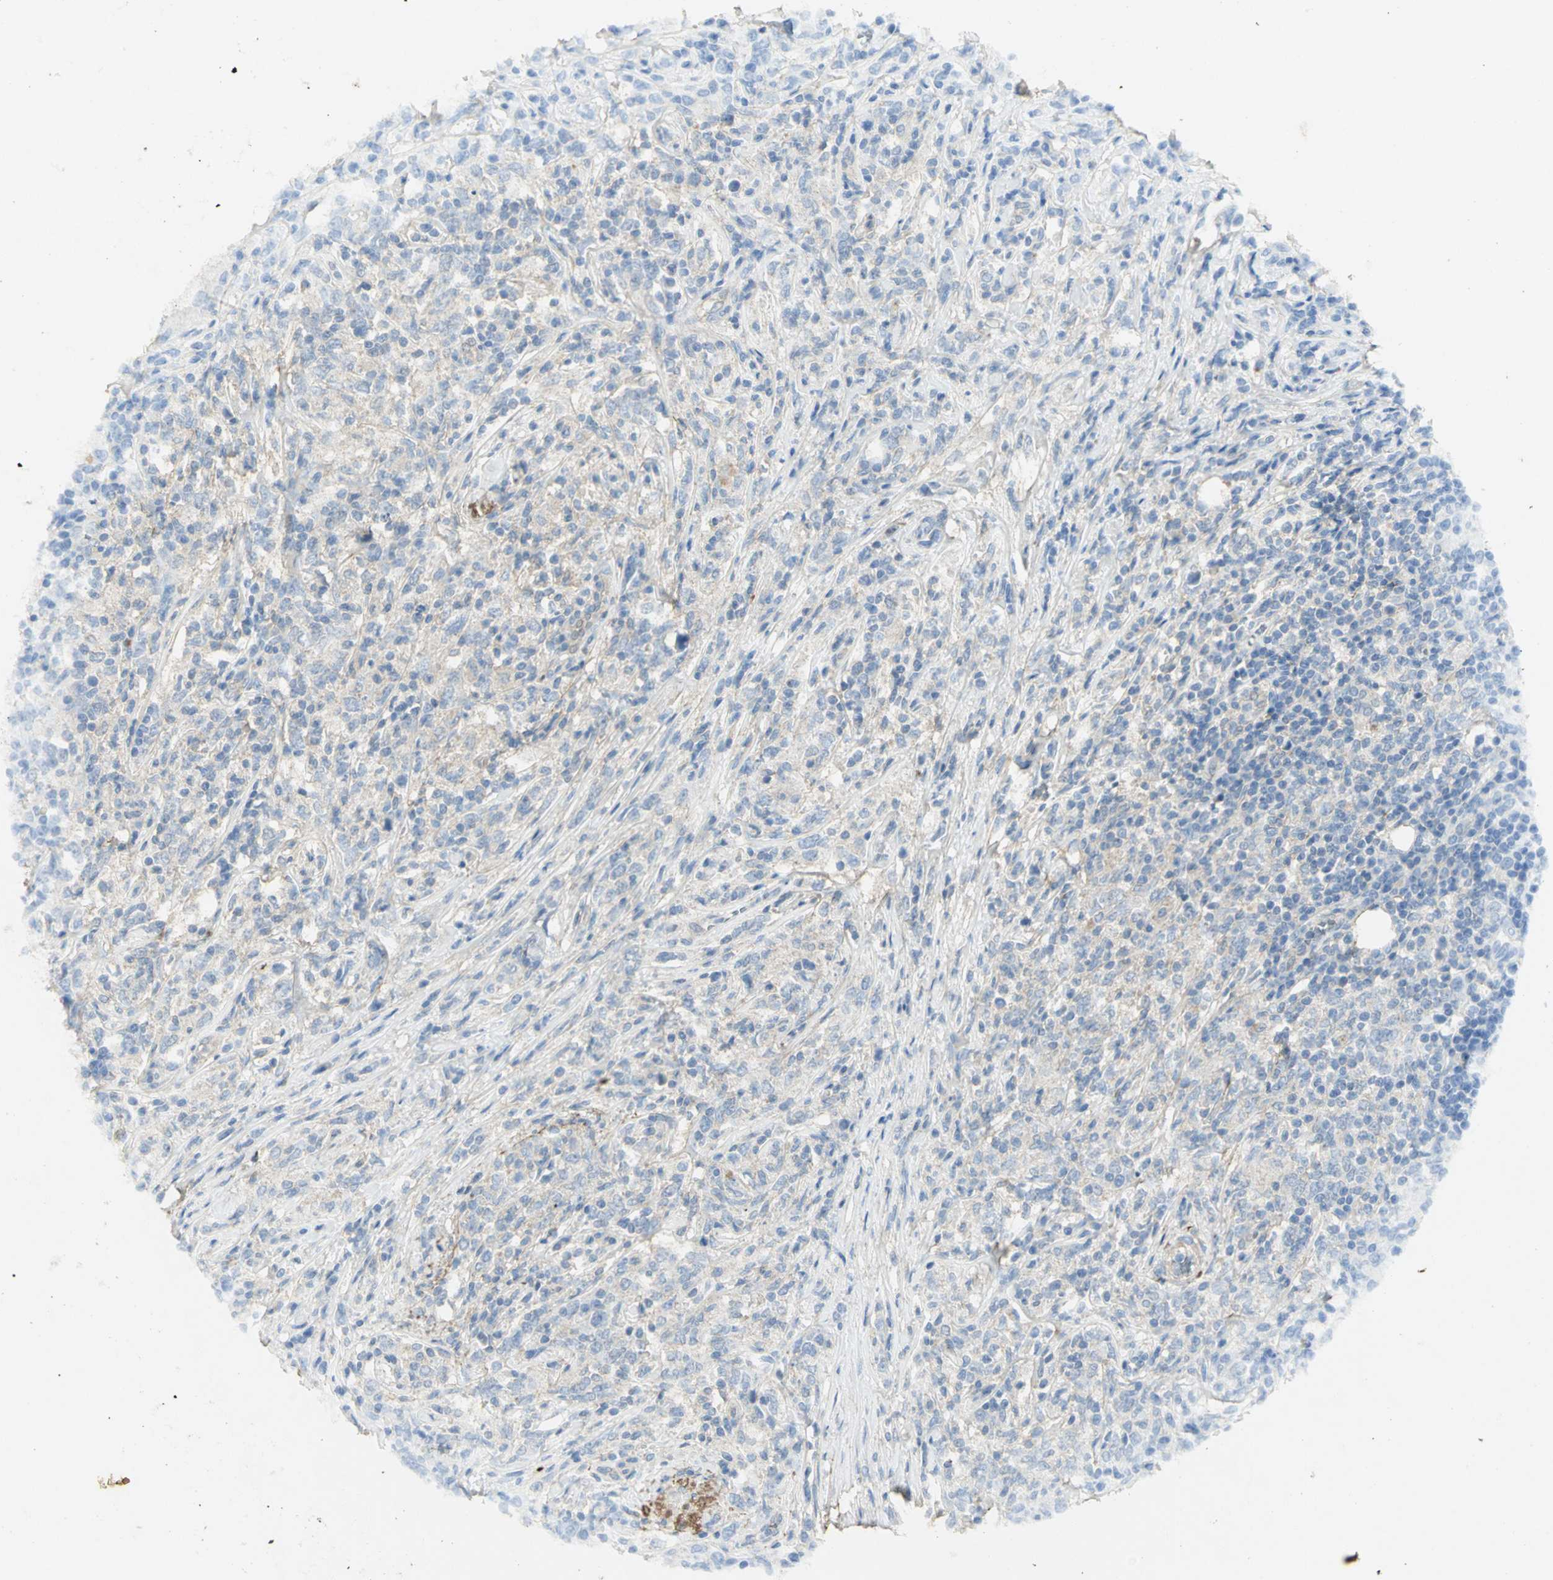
{"staining": {"intensity": "weak", "quantity": "<25%", "location": "cytoplasmic/membranous"}, "tissue": "lymphoma", "cell_type": "Tumor cells", "image_type": "cancer", "snomed": [{"axis": "morphology", "description": "Malignant lymphoma, non-Hodgkin's type, High grade"}, {"axis": "topography", "description": "Lymph node"}], "caption": "This is a histopathology image of IHC staining of high-grade malignant lymphoma, non-Hodgkin's type, which shows no staining in tumor cells.", "gene": "ASB9", "patient": {"sex": "female", "age": 84}}